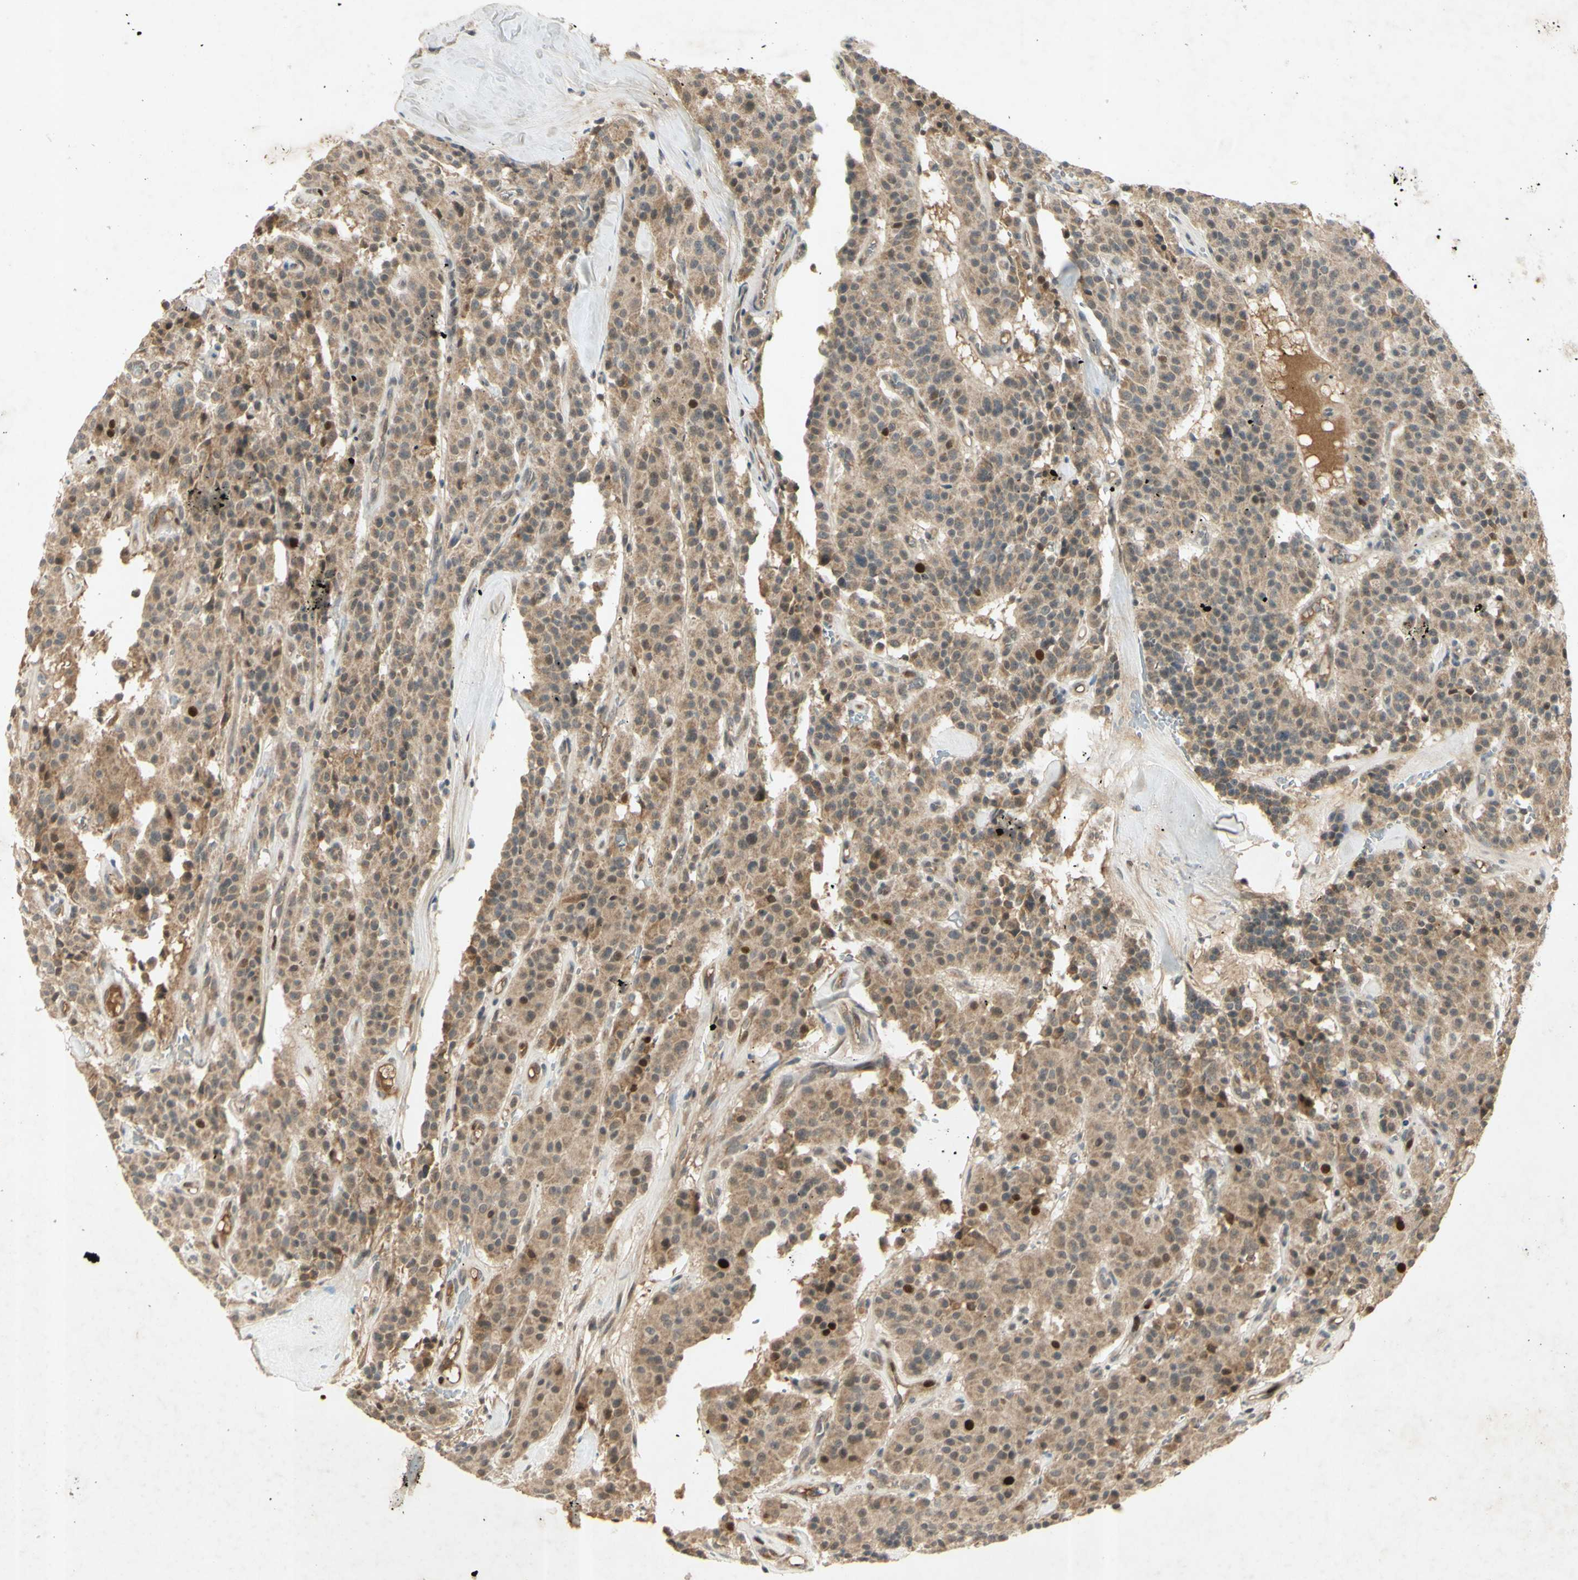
{"staining": {"intensity": "moderate", "quantity": ">75%", "location": "nuclear"}, "tissue": "carcinoid", "cell_type": "Tumor cells", "image_type": "cancer", "snomed": [{"axis": "morphology", "description": "Carcinoid, malignant, NOS"}, {"axis": "topography", "description": "Lung"}], "caption": "DAB (3,3'-diaminobenzidine) immunohistochemical staining of human carcinoid exhibits moderate nuclear protein staining in approximately >75% of tumor cells.", "gene": "RAD18", "patient": {"sex": "male", "age": 30}}